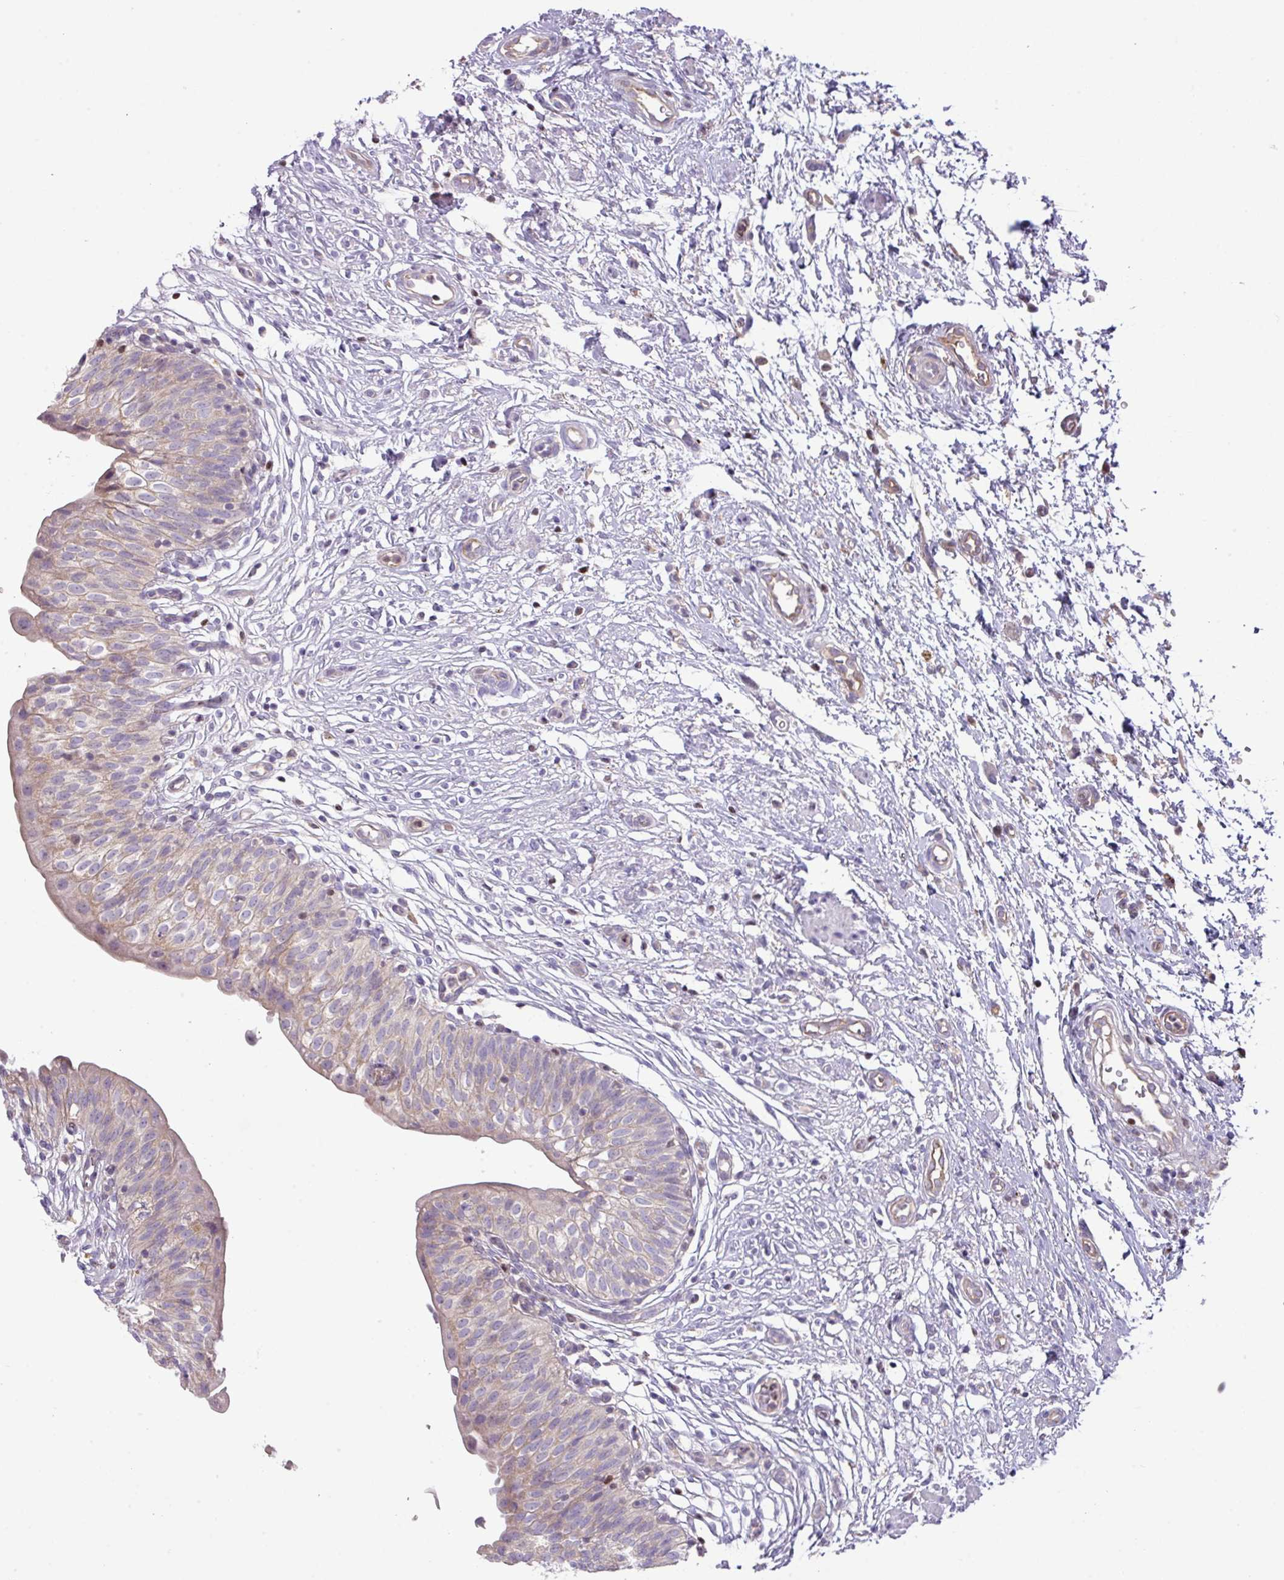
{"staining": {"intensity": "weak", "quantity": ">75%", "location": "cytoplasmic/membranous"}, "tissue": "urinary bladder", "cell_type": "Urothelial cells", "image_type": "normal", "snomed": [{"axis": "morphology", "description": "Normal tissue, NOS"}, {"axis": "topography", "description": "Urinary bladder"}], "caption": "IHC (DAB (3,3'-diaminobenzidine)) staining of unremarkable urinary bladder displays weak cytoplasmic/membranous protein staining in about >75% of urothelial cells. (DAB IHC with brightfield microscopy, high magnification).", "gene": "ZNF394", "patient": {"sex": "male", "age": 55}}